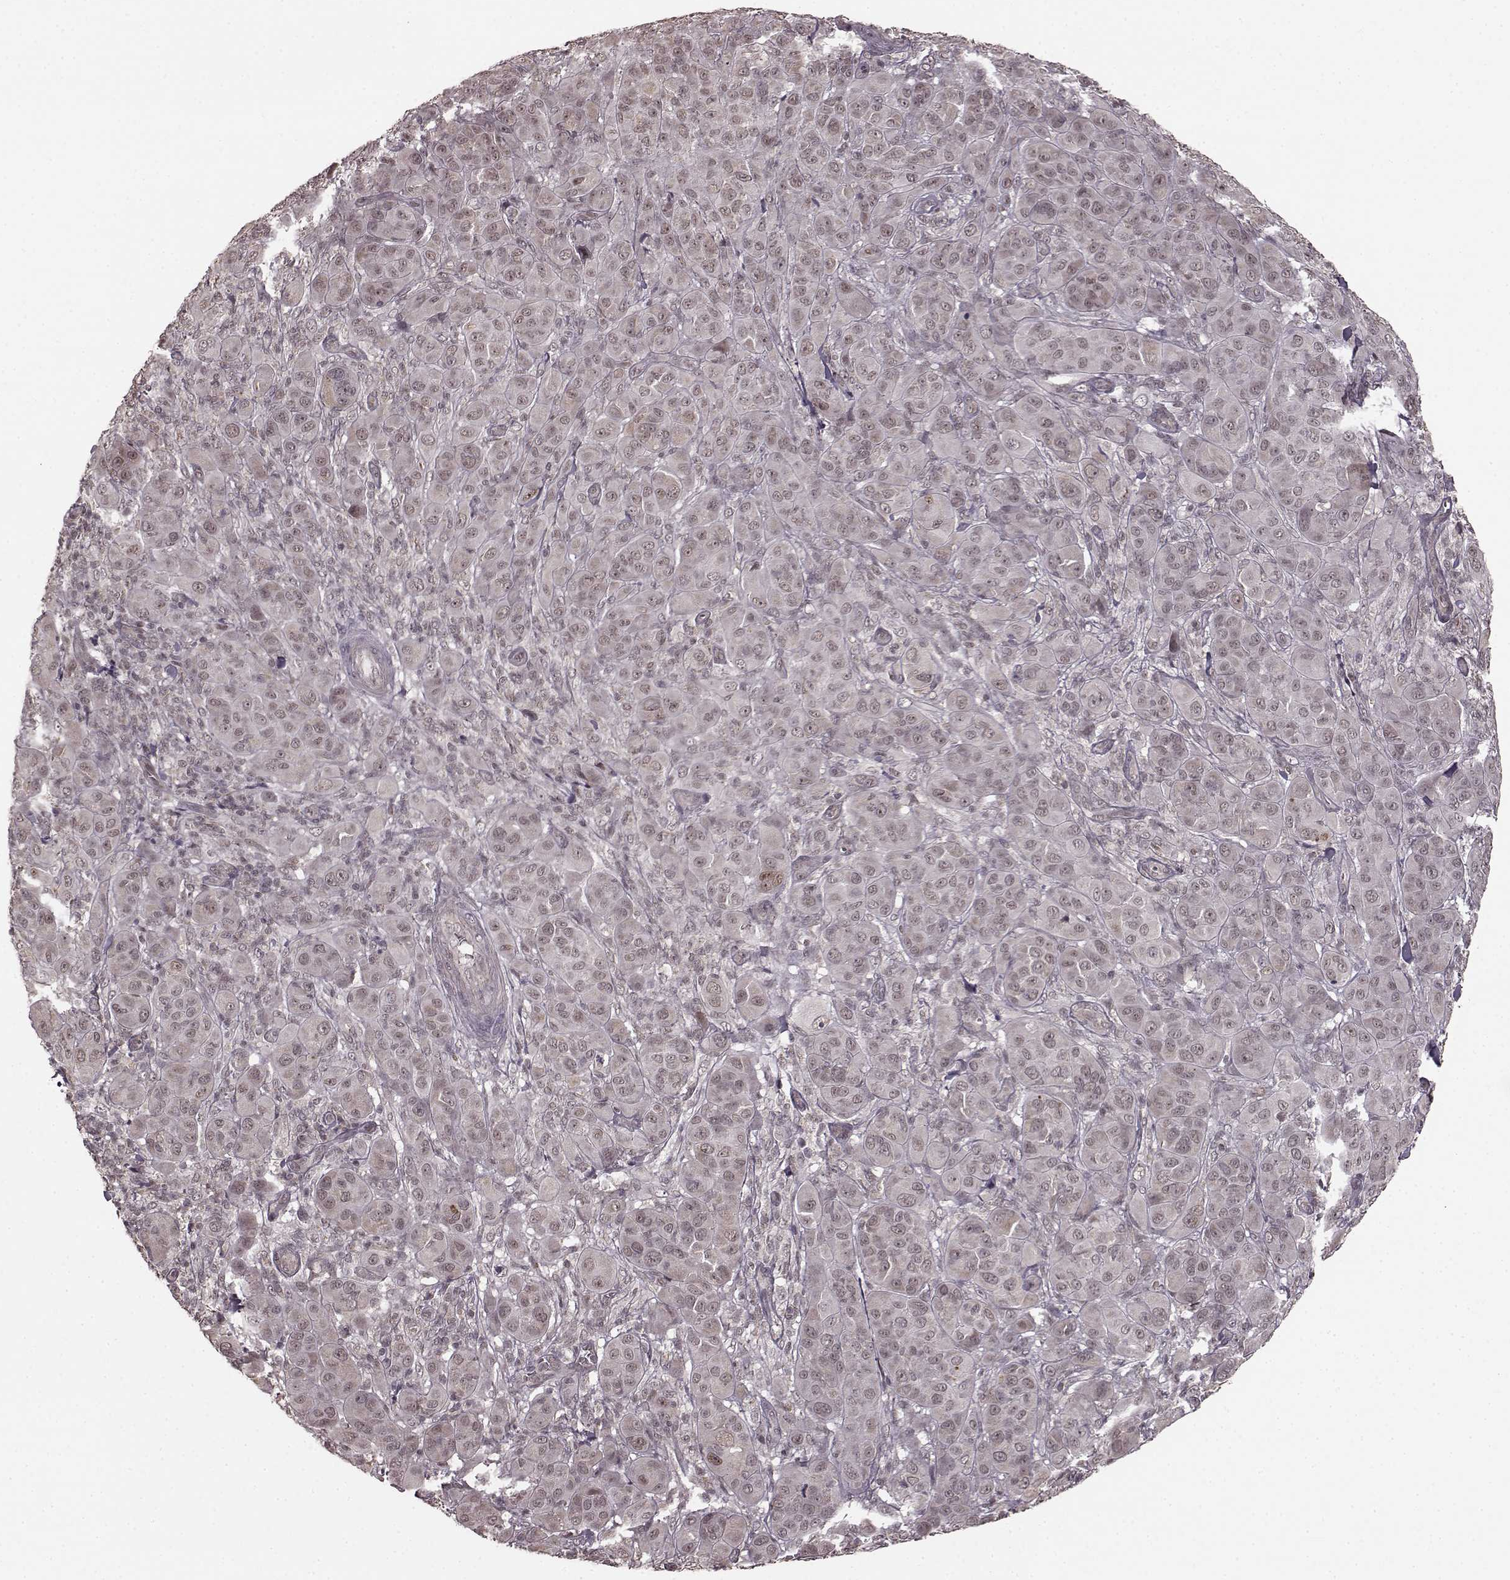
{"staining": {"intensity": "weak", "quantity": ">75%", "location": "cytoplasmic/membranous"}, "tissue": "melanoma", "cell_type": "Tumor cells", "image_type": "cancer", "snomed": [{"axis": "morphology", "description": "Malignant melanoma, NOS"}, {"axis": "topography", "description": "Skin"}], "caption": "A brown stain labels weak cytoplasmic/membranous positivity of a protein in human malignant melanoma tumor cells.", "gene": "PLCB4", "patient": {"sex": "female", "age": 87}}